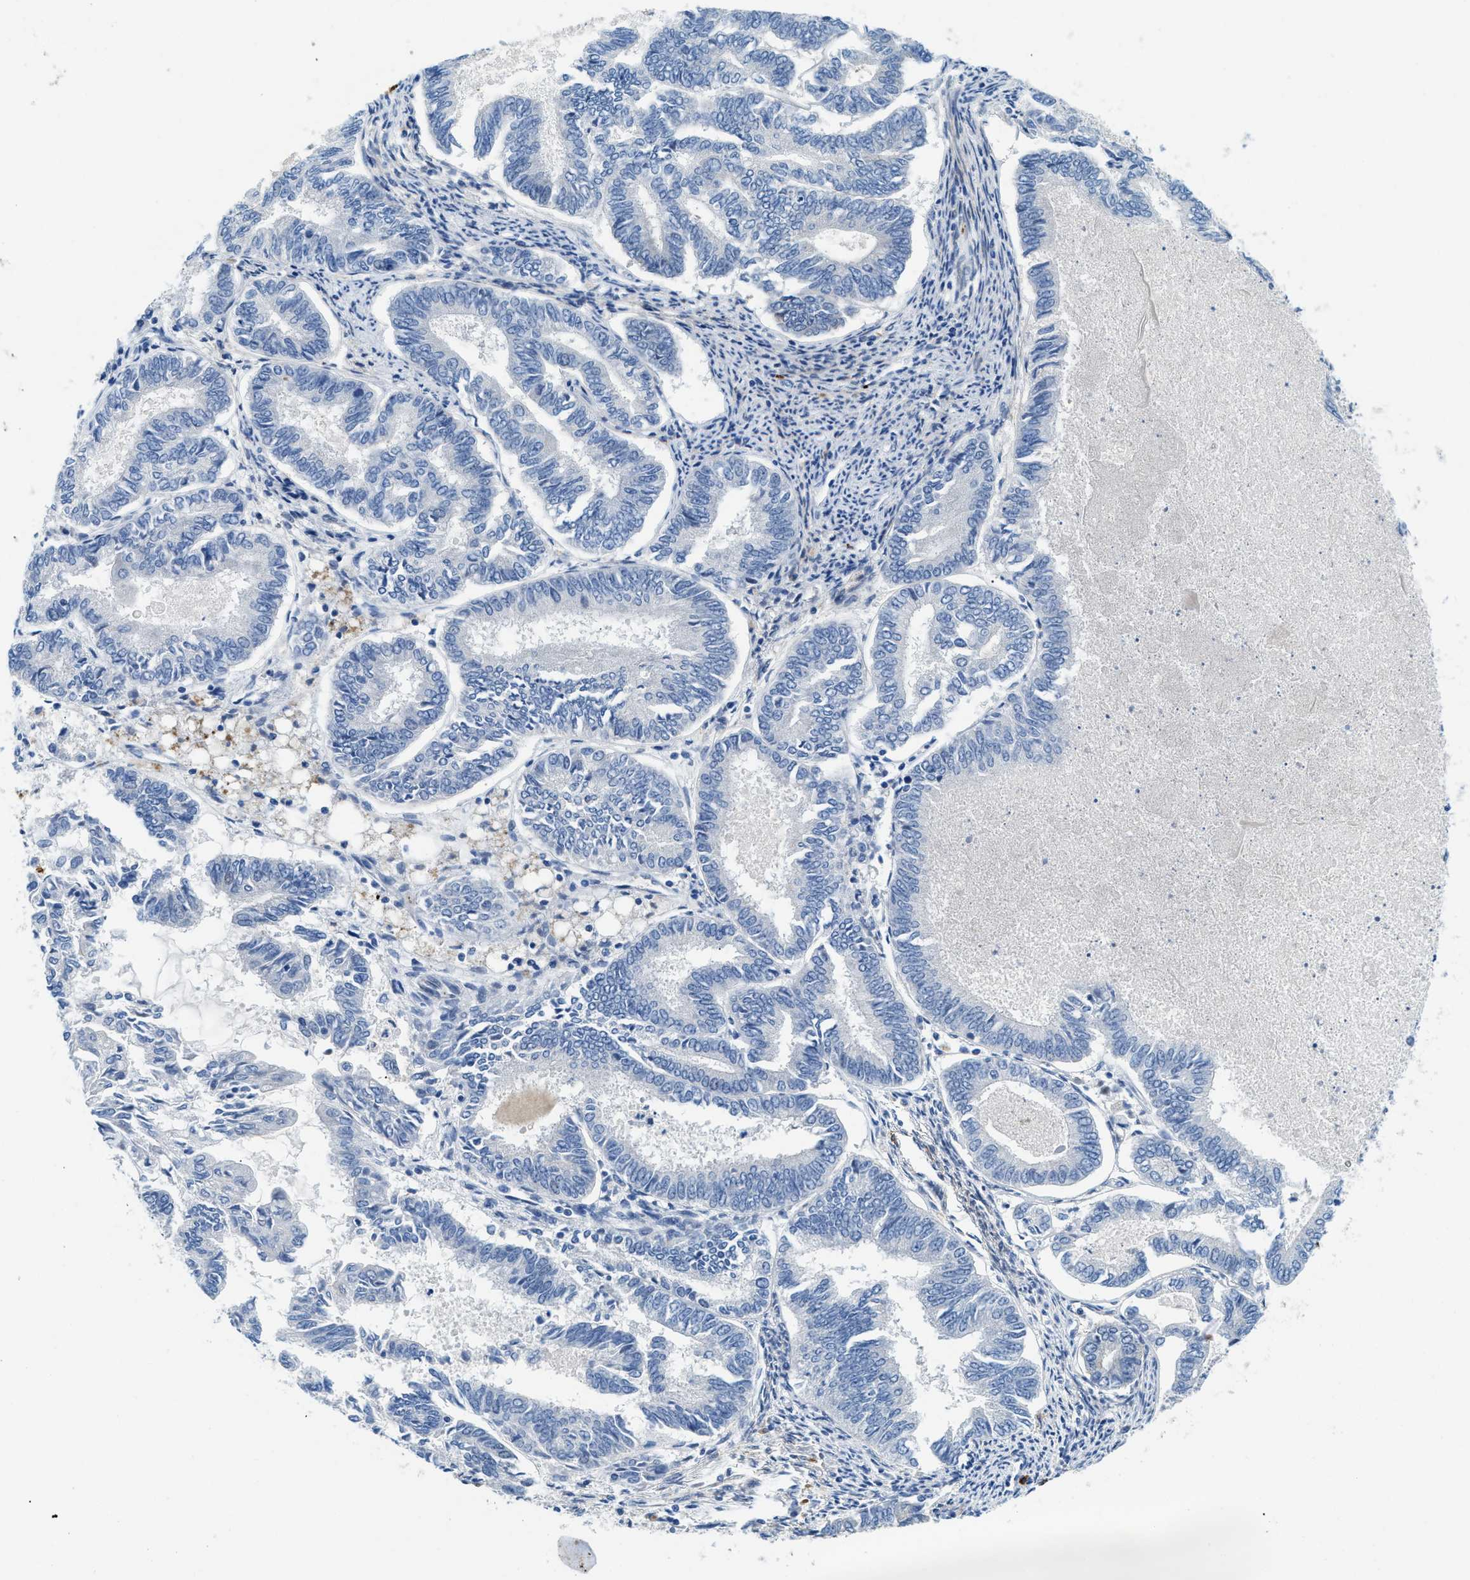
{"staining": {"intensity": "negative", "quantity": "none", "location": "none"}, "tissue": "endometrial cancer", "cell_type": "Tumor cells", "image_type": "cancer", "snomed": [{"axis": "morphology", "description": "Adenocarcinoma, NOS"}, {"axis": "topography", "description": "Endometrium"}], "caption": "Immunohistochemistry (IHC) micrograph of human endometrial cancer (adenocarcinoma) stained for a protein (brown), which shows no positivity in tumor cells.", "gene": "CFB", "patient": {"sex": "female", "age": 86}}